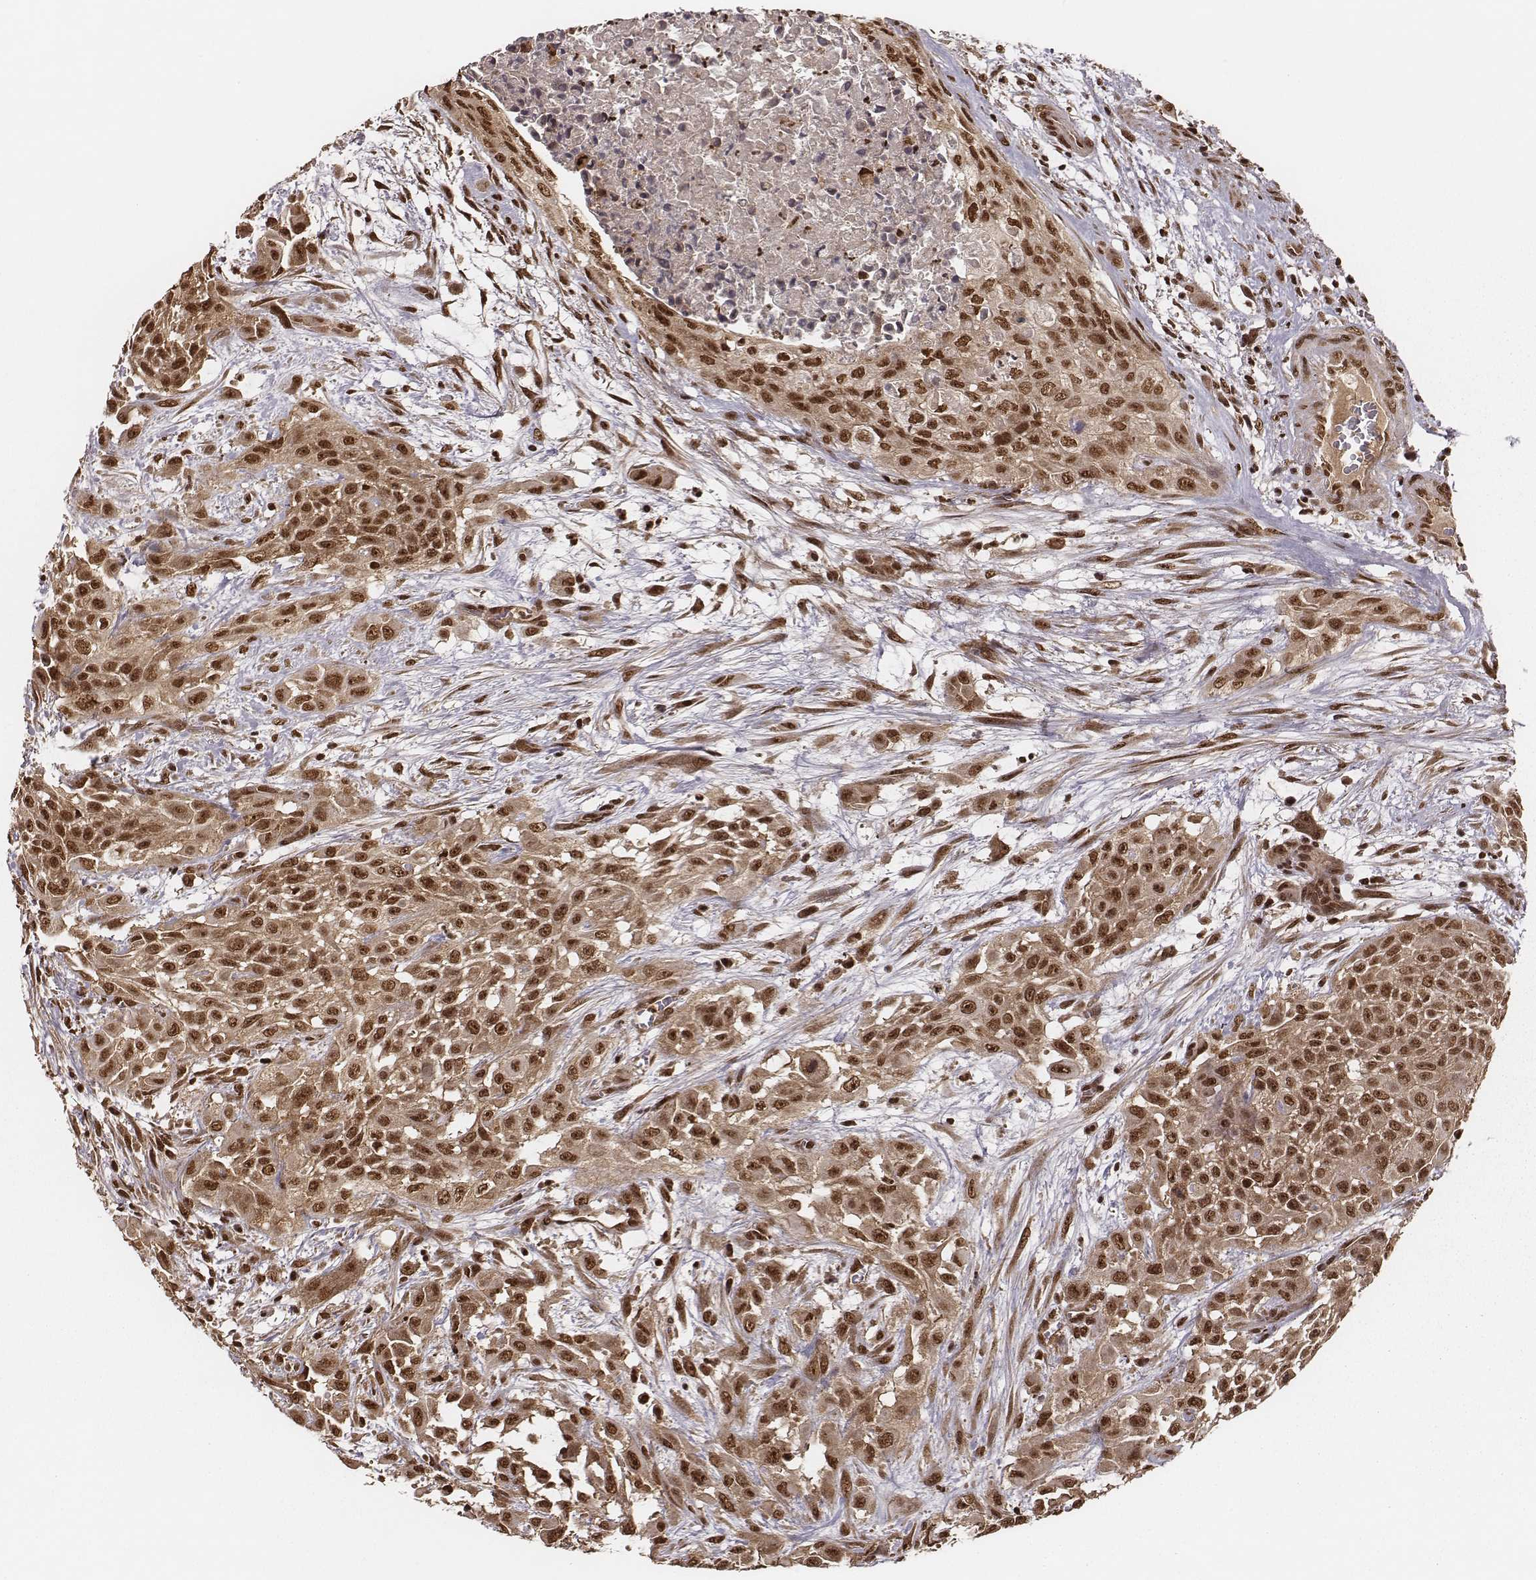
{"staining": {"intensity": "moderate", "quantity": ">75%", "location": "cytoplasmic/membranous,nuclear"}, "tissue": "urothelial cancer", "cell_type": "Tumor cells", "image_type": "cancer", "snomed": [{"axis": "morphology", "description": "Urothelial carcinoma, High grade"}, {"axis": "topography", "description": "Urinary bladder"}], "caption": "High-magnification brightfield microscopy of urothelial cancer stained with DAB (3,3'-diaminobenzidine) (brown) and counterstained with hematoxylin (blue). tumor cells exhibit moderate cytoplasmic/membranous and nuclear positivity is present in approximately>75% of cells.", "gene": "NFX1", "patient": {"sex": "male", "age": 57}}